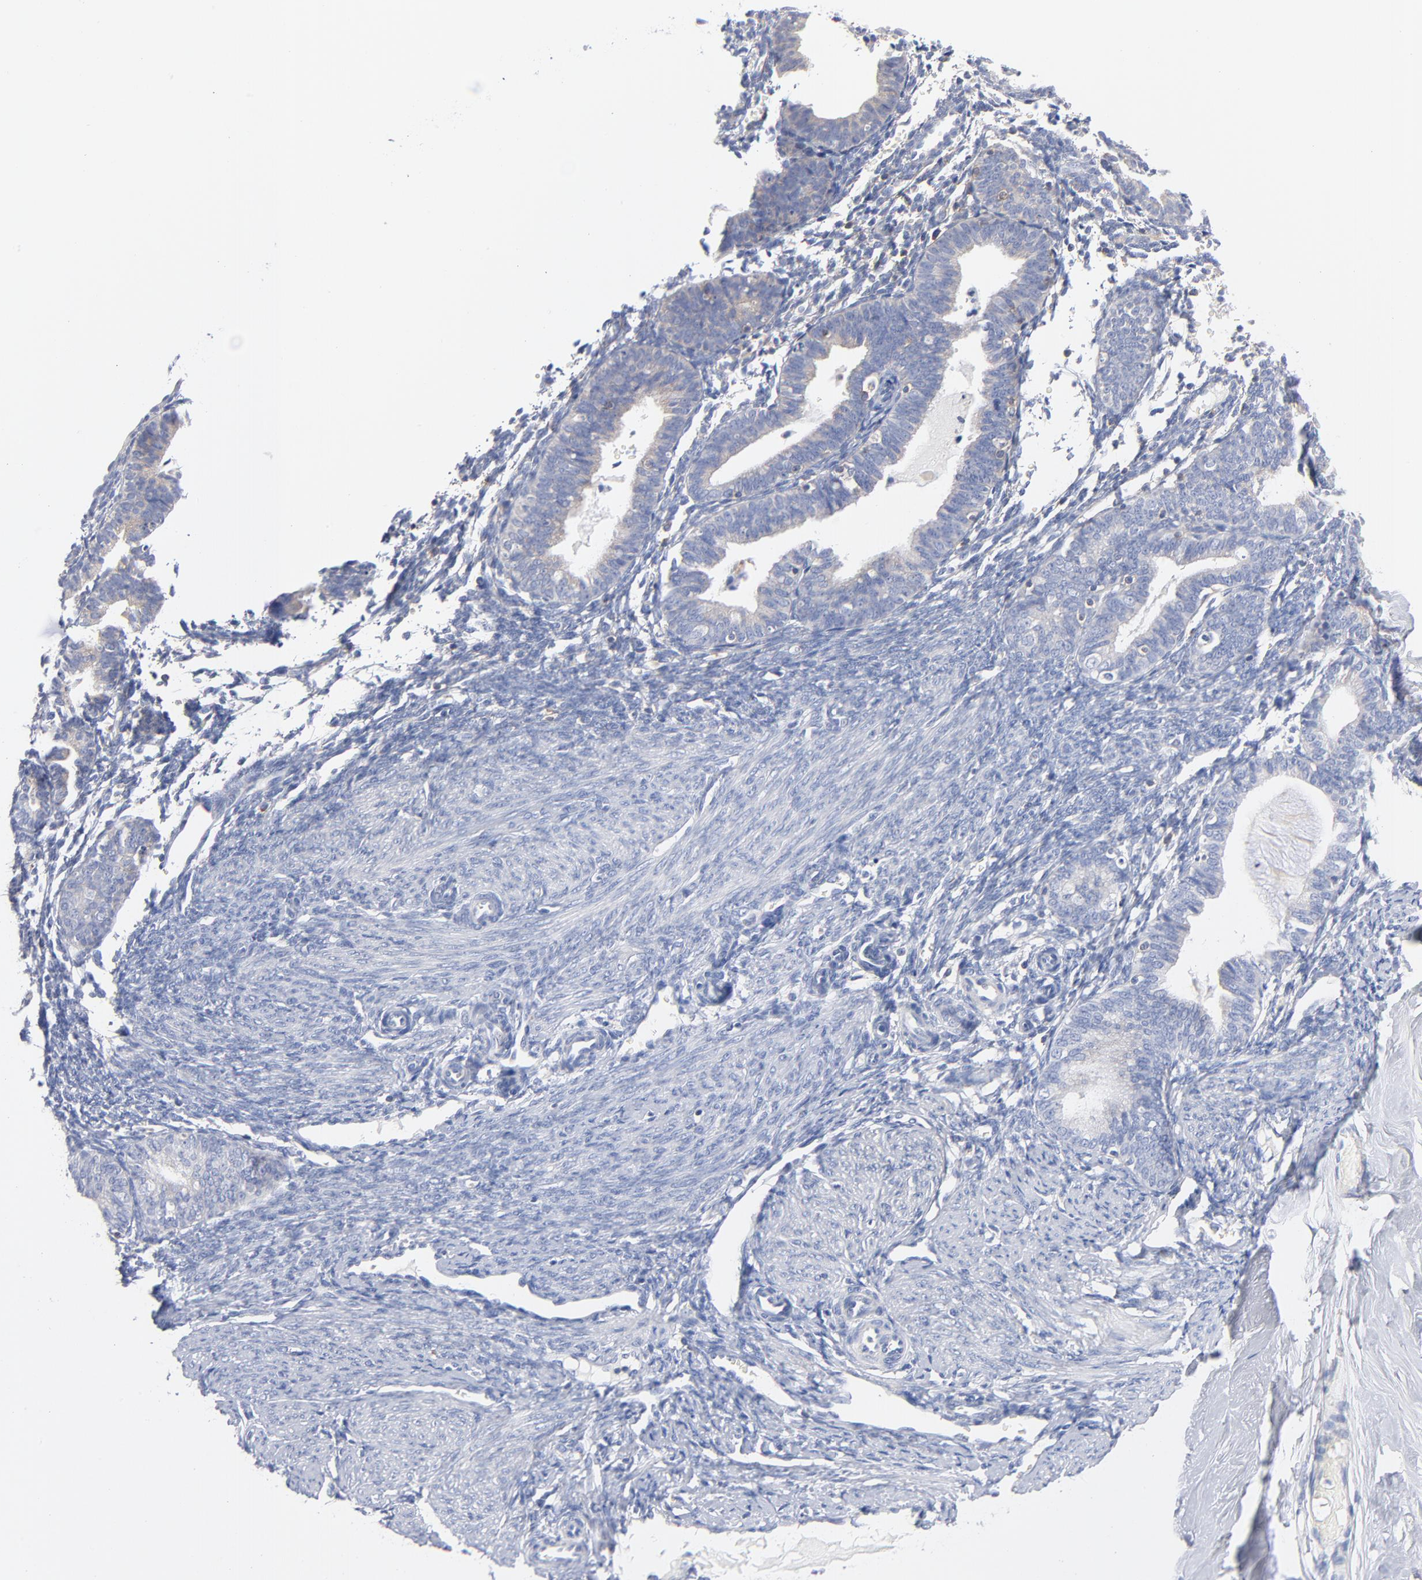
{"staining": {"intensity": "negative", "quantity": "none", "location": "none"}, "tissue": "endometrium", "cell_type": "Cells in endometrial stroma", "image_type": "normal", "snomed": [{"axis": "morphology", "description": "Normal tissue, NOS"}, {"axis": "topography", "description": "Endometrium"}], "caption": "DAB (3,3'-diaminobenzidine) immunohistochemical staining of unremarkable human endometrium exhibits no significant positivity in cells in endometrial stroma. (DAB (3,3'-diaminobenzidine) IHC with hematoxylin counter stain).", "gene": "SEPTIN11", "patient": {"sex": "female", "age": 61}}